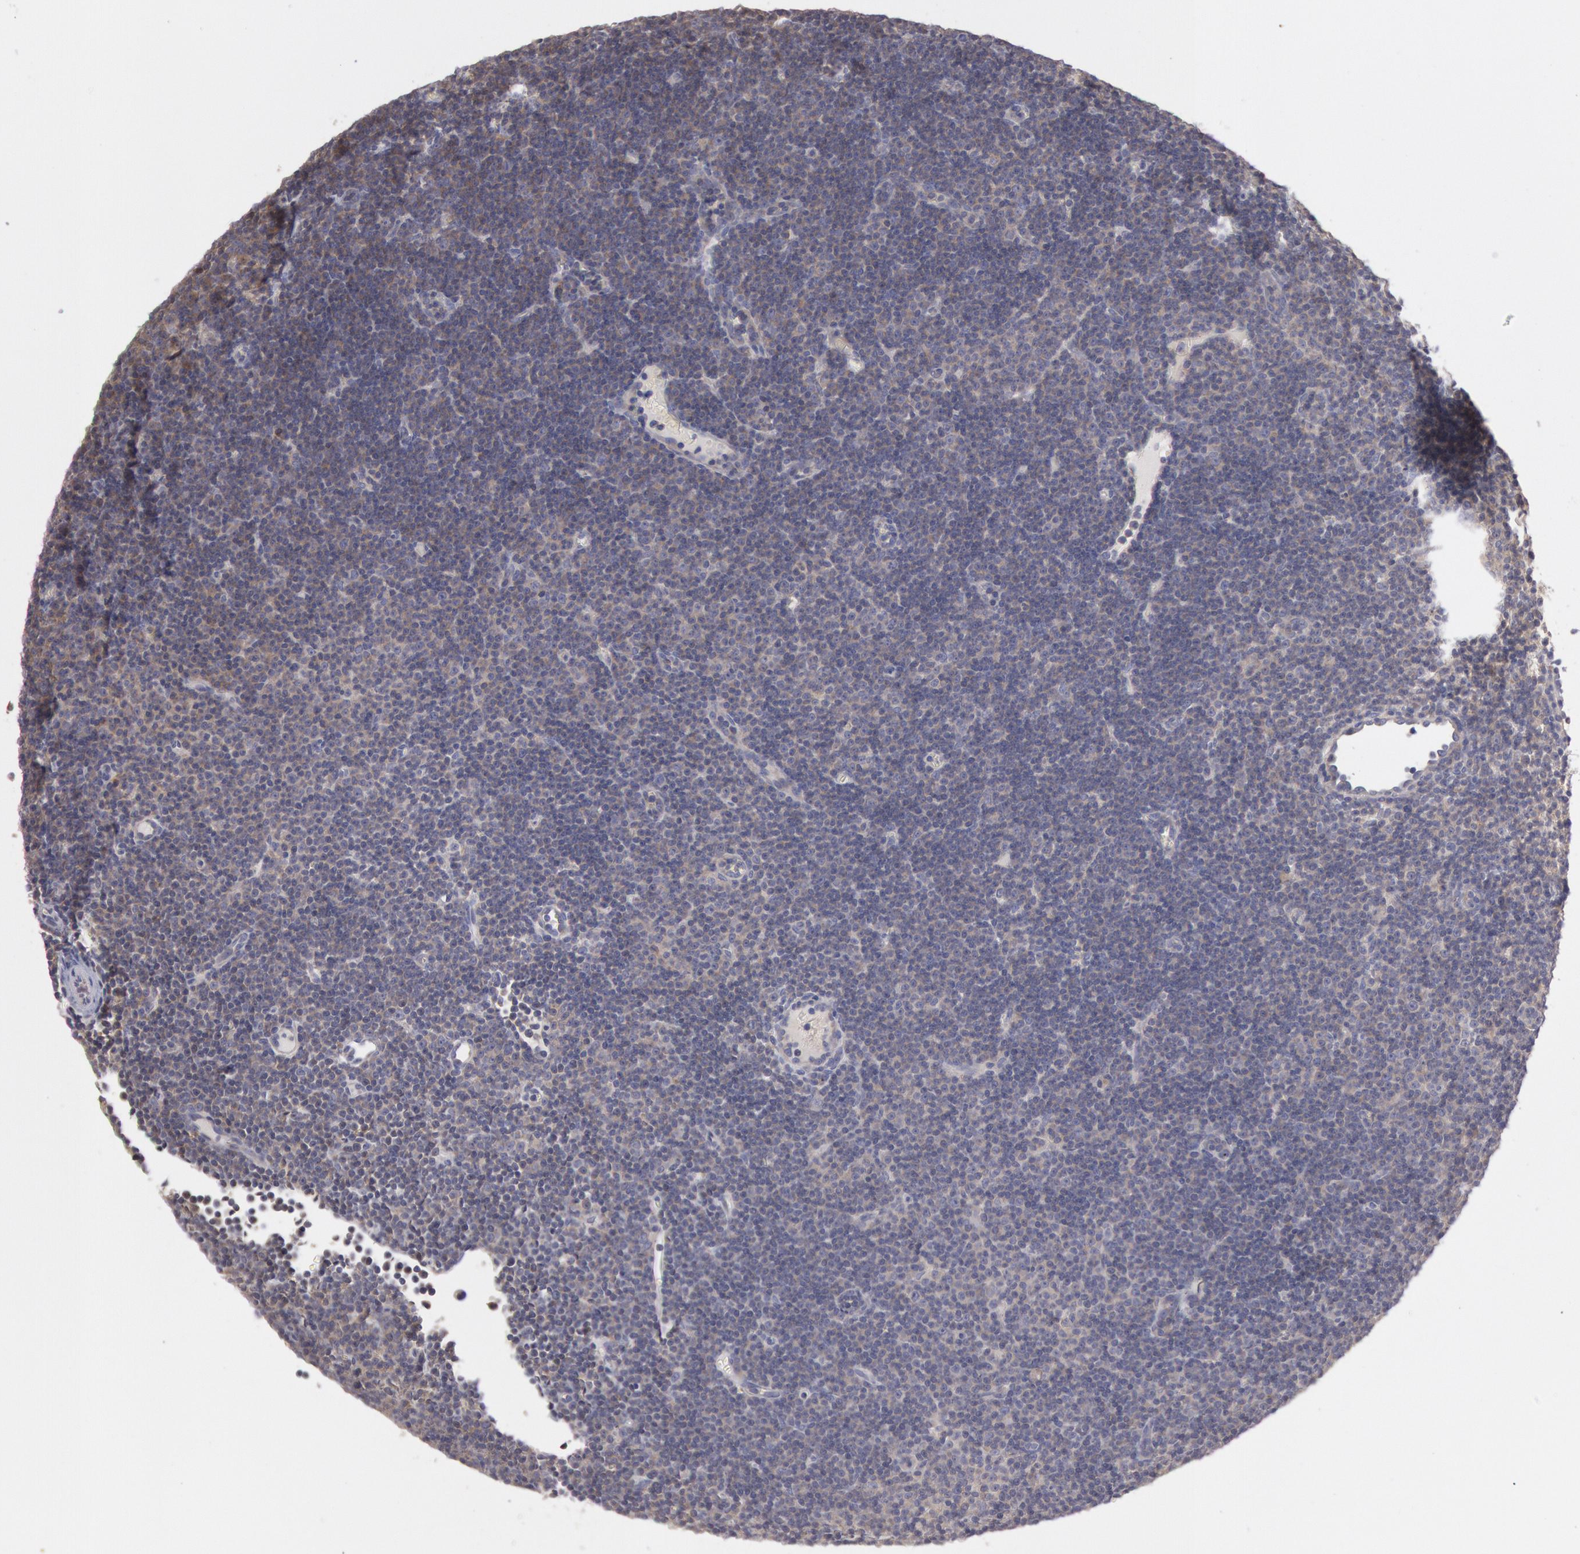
{"staining": {"intensity": "weak", "quantity": ">75%", "location": "cytoplasmic/membranous"}, "tissue": "lymphoma", "cell_type": "Tumor cells", "image_type": "cancer", "snomed": [{"axis": "morphology", "description": "Malignant lymphoma, non-Hodgkin's type, Low grade"}, {"axis": "topography", "description": "Lymph node"}], "caption": "Tumor cells exhibit low levels of weak cytoplasmic/membranous expression in about >75% of cells in malignant lymphoma, non-Hodgkin's type (low-grade). The staining was performed using DAB (3,3'-diaminobenzidine) to visualize the protein expression in brown, while the nuclei were stained in blue with hematoxylin (Magnification: 20x).", "gene": "PLA2G6", "patient": {"sex": "male", "age": 57}}